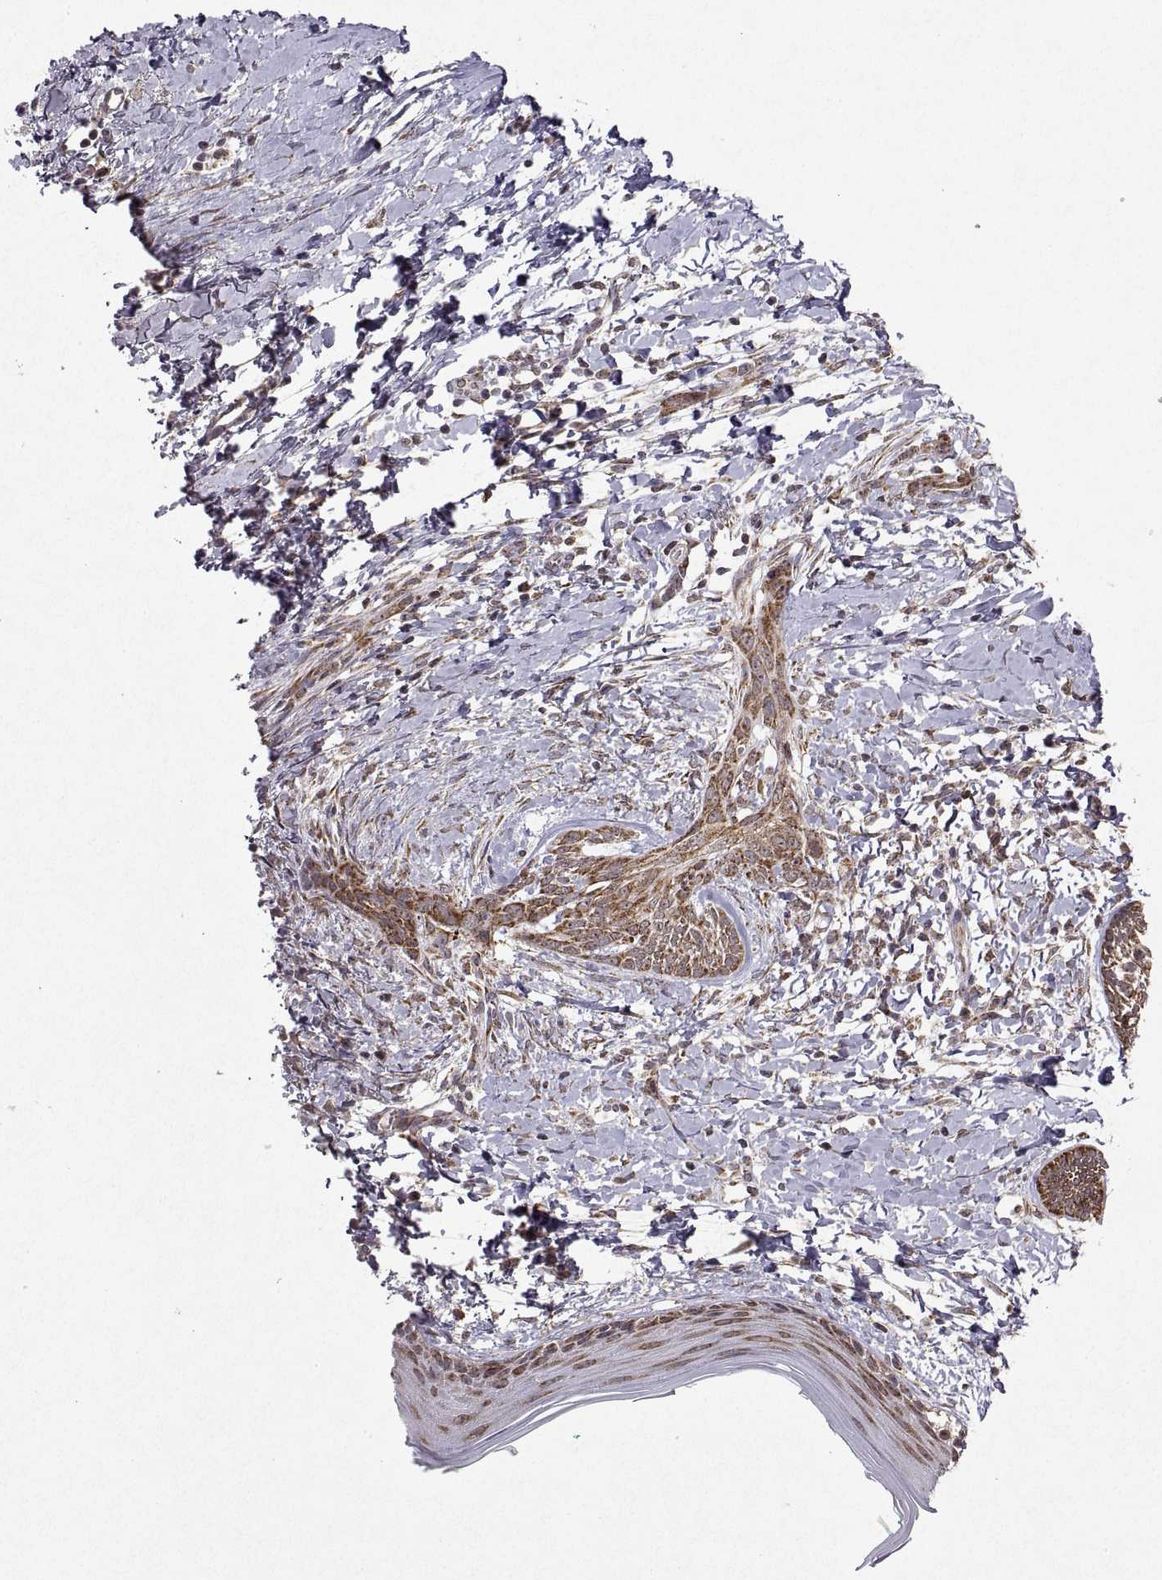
{"staining": {"intensity": "moderate", "quantity": "25%-75%", "location": "cytoplasmic/membranous"}, "tissue": "skin cancer", "cell_type": "Tumor cells", "image_type": "cancer", "snomed": [{"axis": "morphology", "description": "Normal tissue, NOS"}, {"axis": "morphology", "description": "Basal cell carcinoma"}, {"axis": "topography", "description": "Skin"}], "caption": "Protein expression analysis of human skin cancer reveals moderate cytoplasmic/membranous positivity in about 25%-75% of tumor cells.", "gene": "MANBAL", "patient": {"sex": "male", "age": 84}}